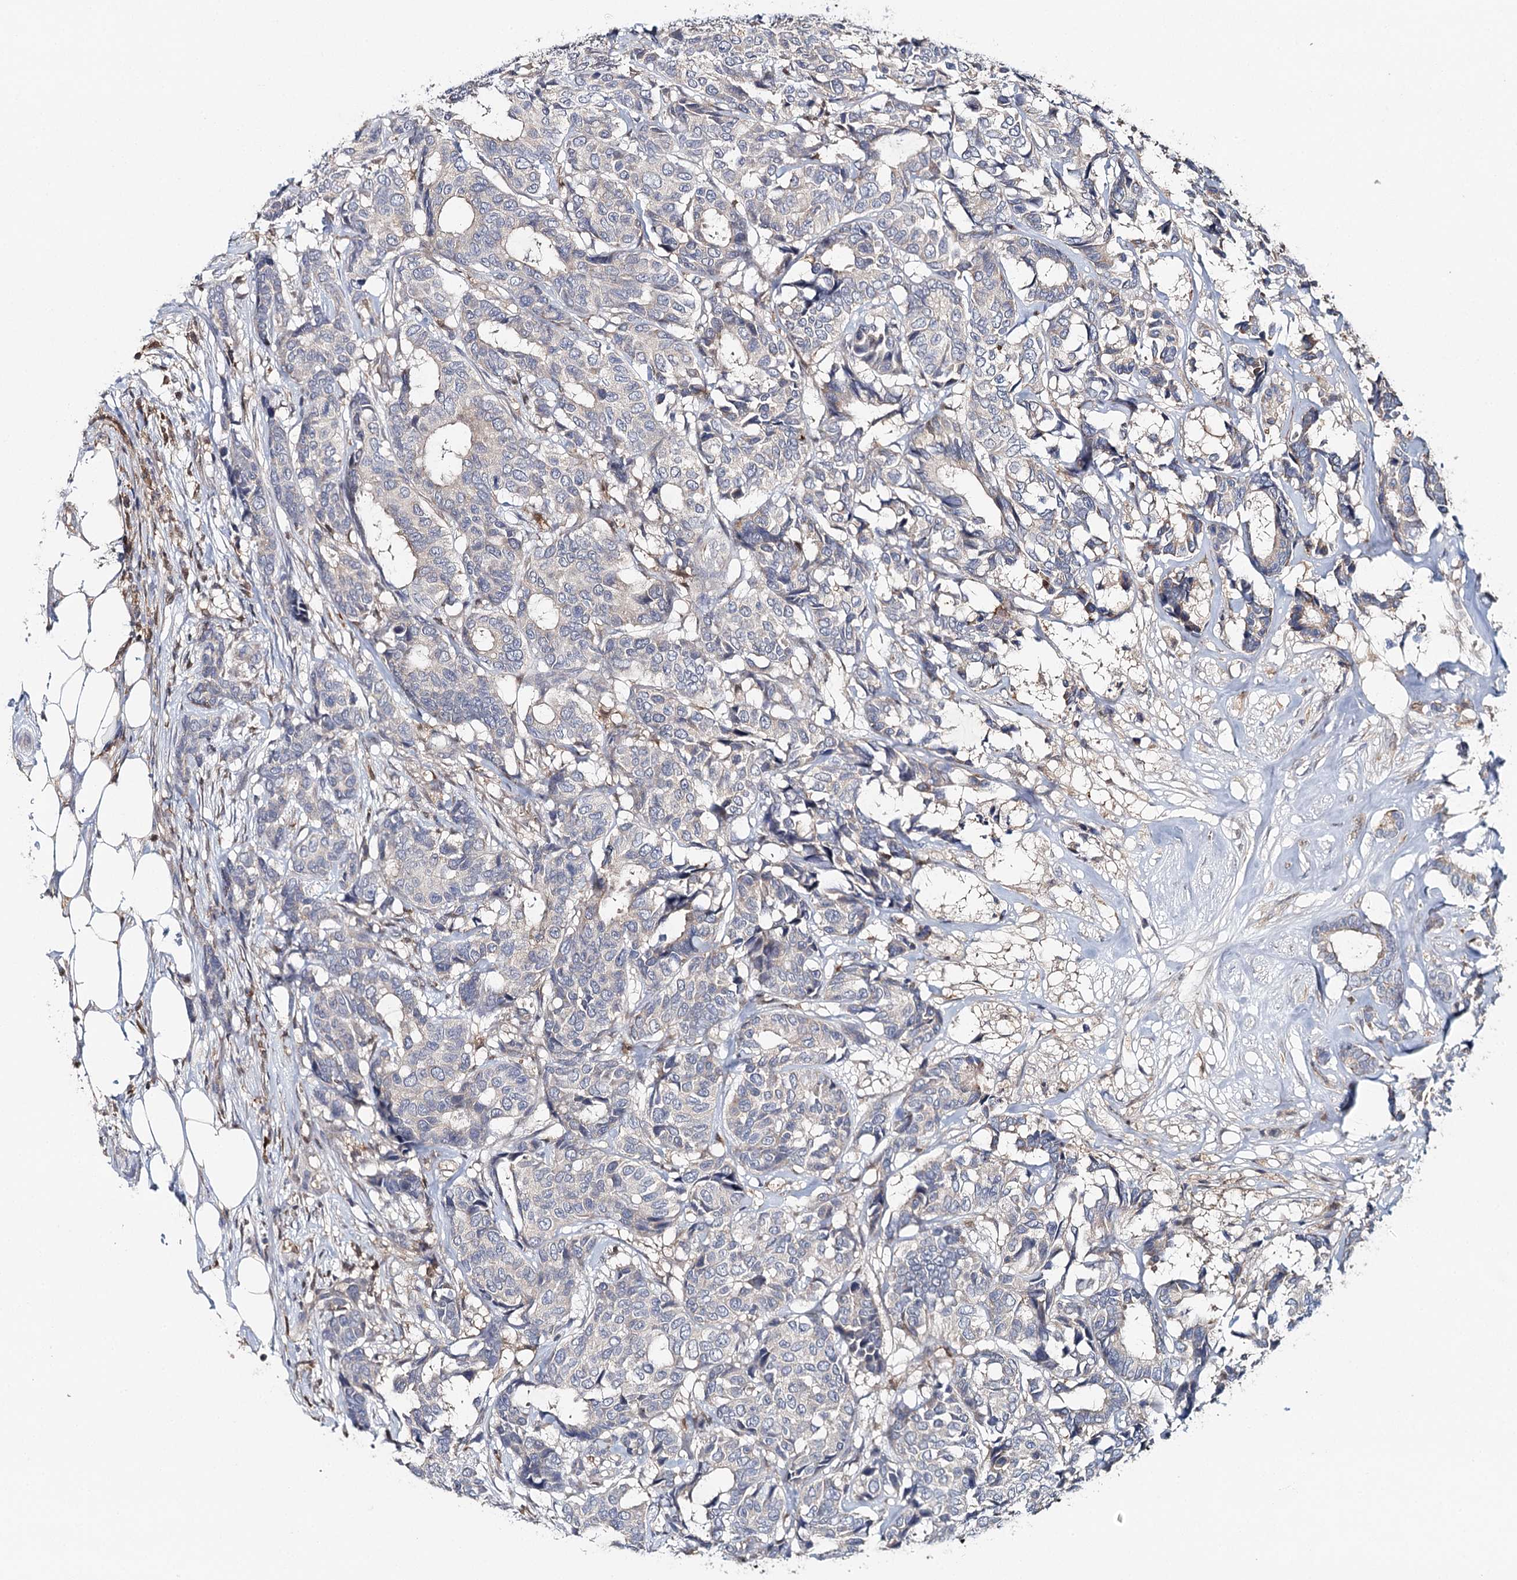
{"staining": {"intensity": "negative", "quantity": "none", "location": "none"}, "tissue": "breast cancer", "cell_type": "Tumor cells", "image_type": "cancer", "snomed": [{"axis": "morphology", "description": "Duct carcinoma"}, {"axis": "topography", "description": "Breast"}], "caption": "Tumor cells are negative for brown protein staining in infiltrating ductal carcinoma (breast).", "gene": "SLC41A2", "patient": {"sex": "female", "age": 87}}